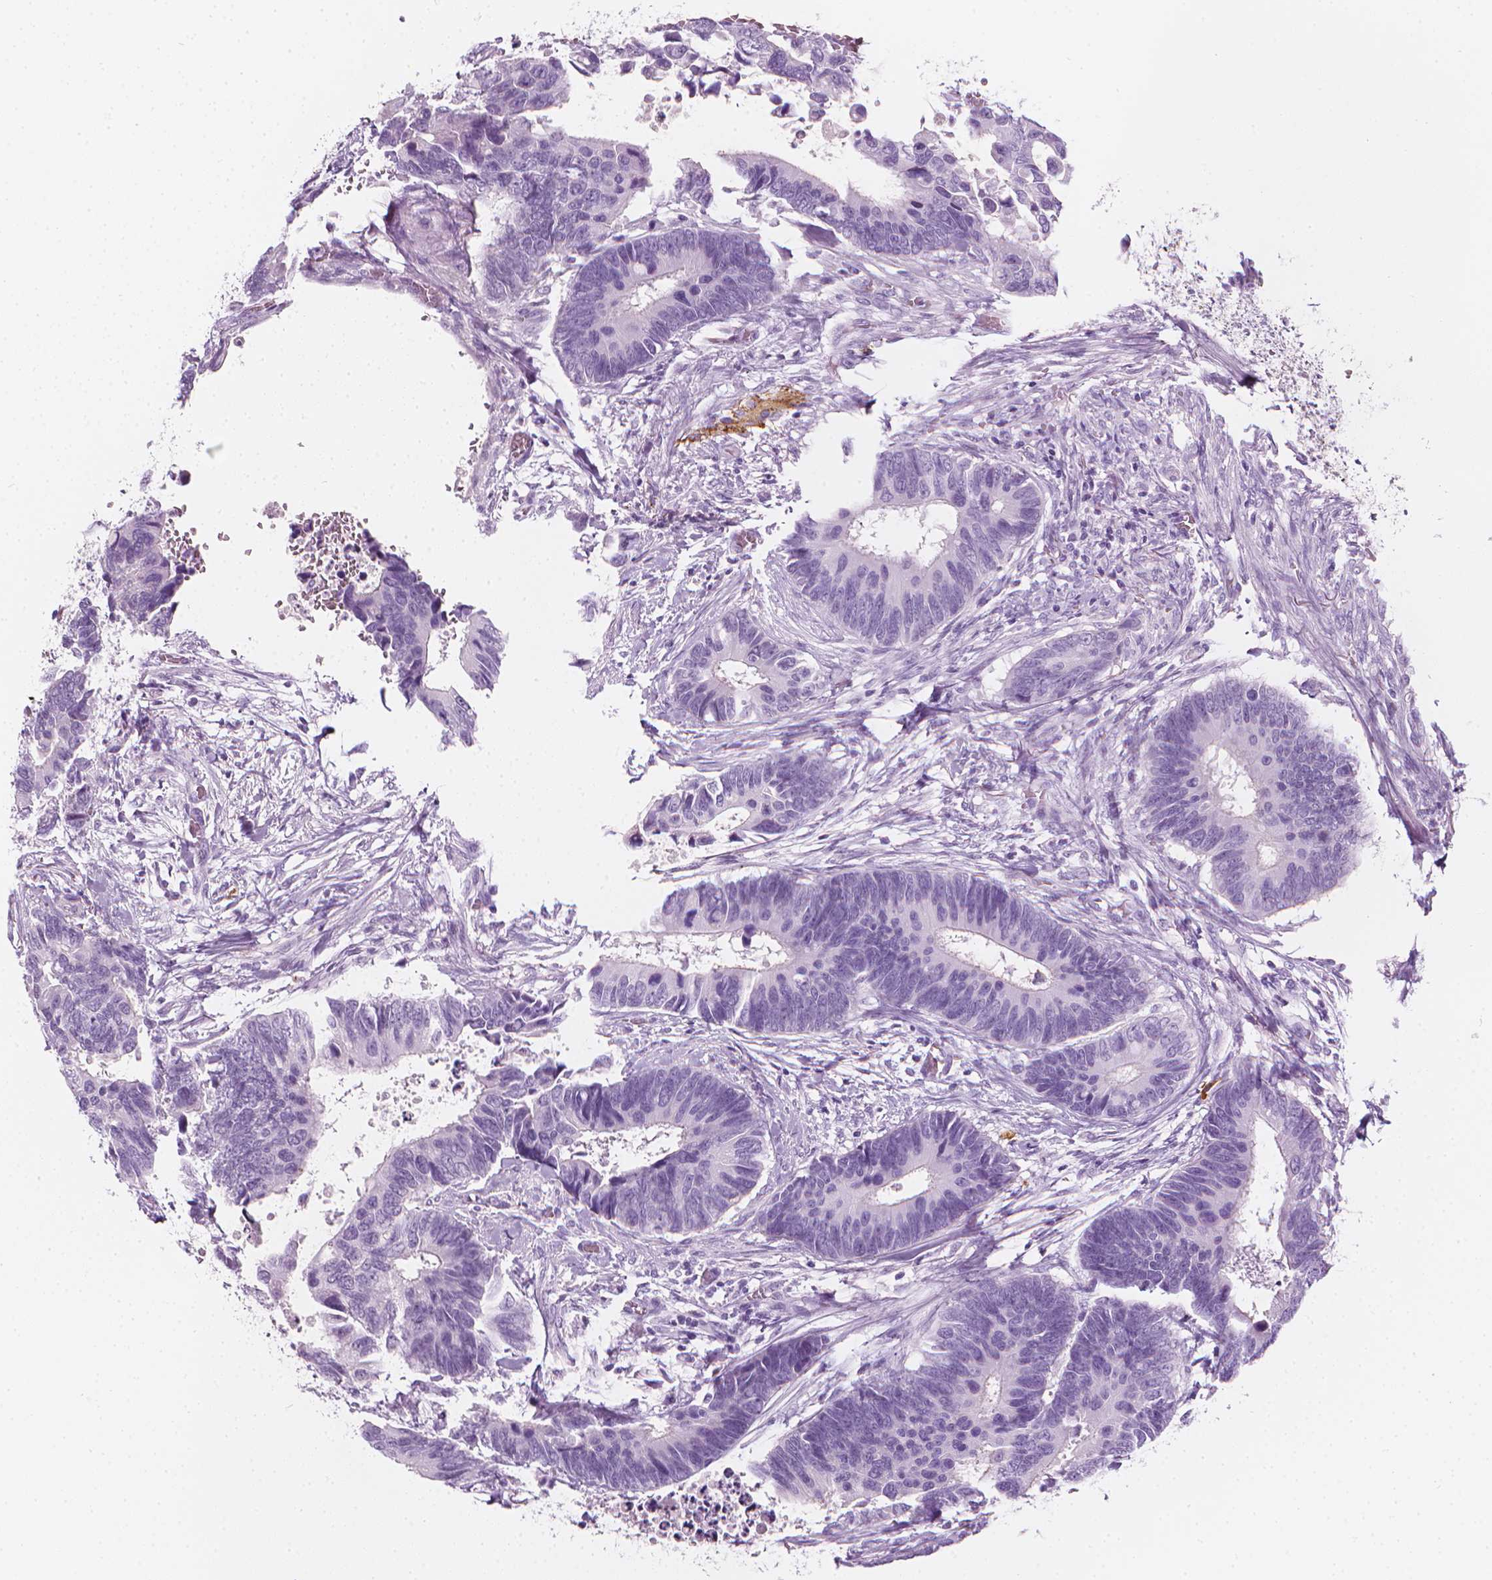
{"staining": {"intensity": "negative", "quantity": "none", "location": "none"}, "tissue": "colorectal cancer", "cell_type": "Tumor cells", "image_type": "cancer", "snomed": [{"axis": "morphology", "description": "Adenocarcinoma, NOS"}, {"axis": "topography", "description": "Colon"}], "caption": "The photomicrograph demonstrates no significant positivity in tumor cells of colorectal cancer (adenocarcinoma).", "gene": "SCG3", "patient": {"sex": "male", "age": 49}}